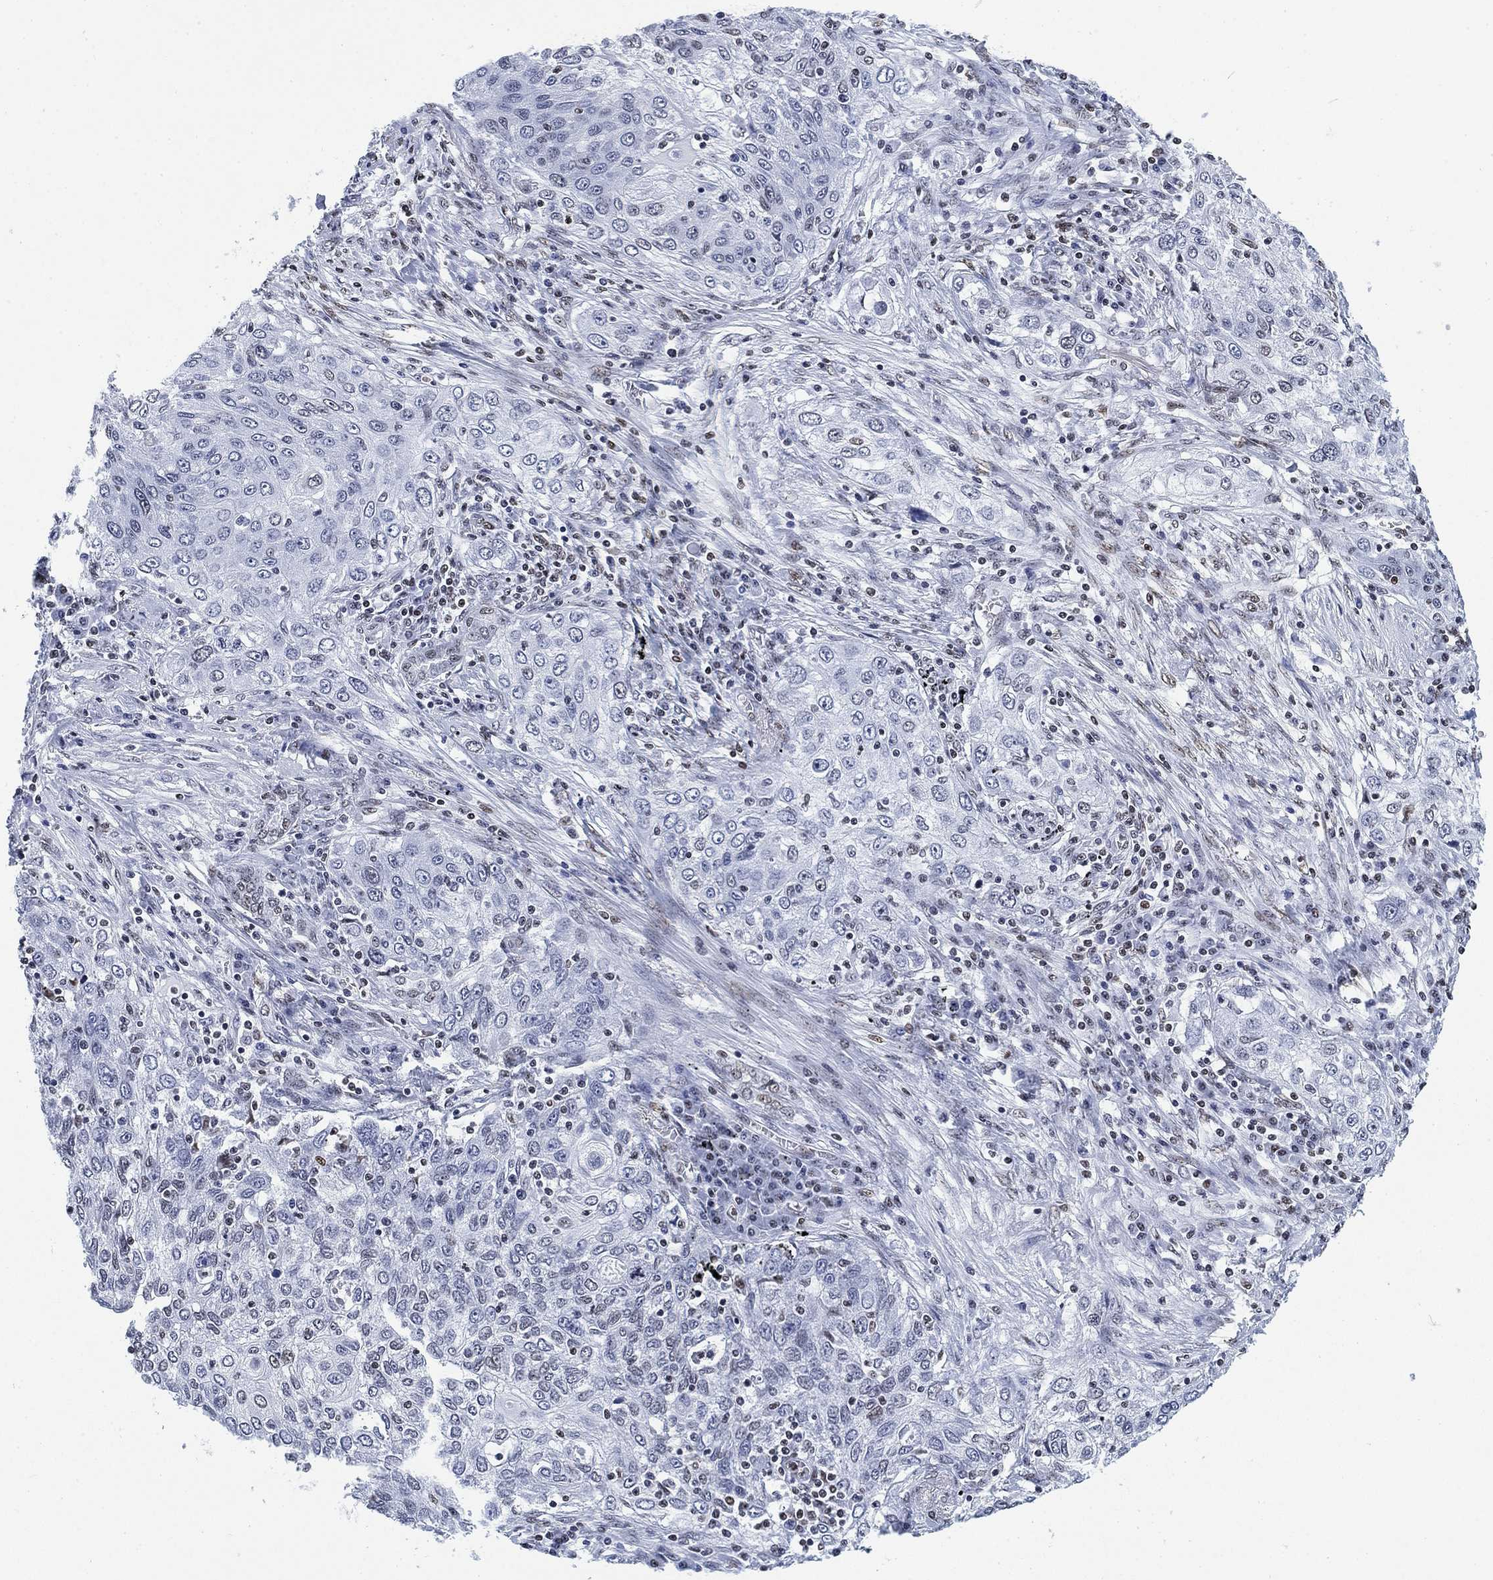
{"staining": {"intensity": "negative", "quantity": "none", "location": "none"}, "tissue": "lung cancer", "cell_type": "Tumor cells", "image_type": "cancer", "snomed": [{"axis": "morphology", "description": "Squamous cell carcinoma, NOS"}, {"axis": "topography", "description": "Lung"}], "caption": "Immunohistochemistry (IHC) photomicrograph of human lung cancer (squamous cell carcinoma) stained for a protein (brown), which demonstrates no expression in tumor cells. (DAB (3,3'-diaminobenzidine) immunohistochemistry with hematoxylin counter stain).", "gene": "H1-10", "patient": {"sex": "female", "age": 69}}